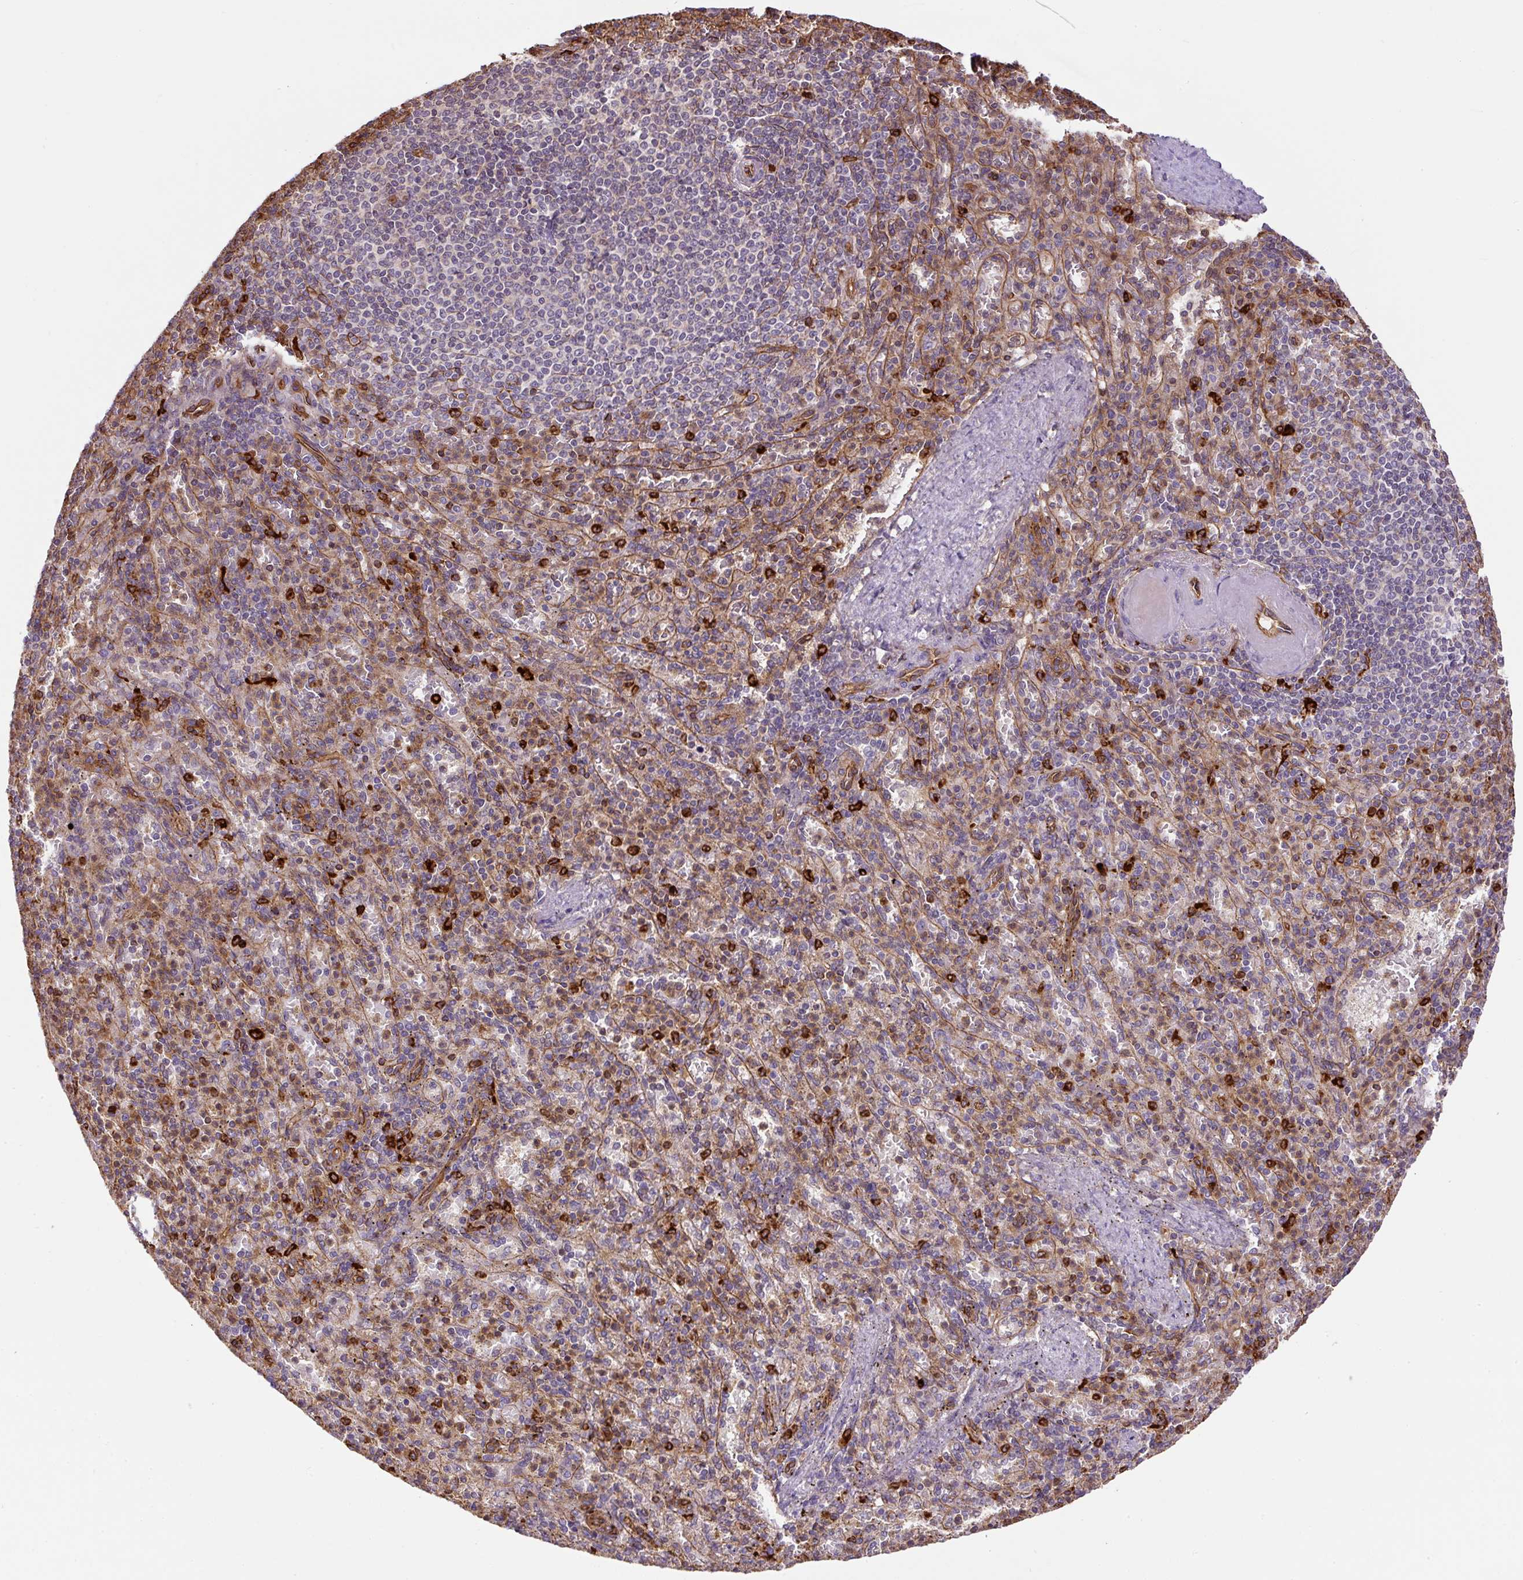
{"staining": {"intensity": "moderate", "quantity": ">75%", "location": "cytoplasmic/membranous"}, "tissue": "spleen", "cell_type": "Cells in red pulp", "image_type": "normal", "snomed": [{"axis": "morphology", "description": "Normal tissue, NOS"}, {"axis": "topography", "description": "Spleen"}], "caption": "Immunohistochemistry (IHC) histopathology image of normal spleen: spleen stained using immunohistochemistry (IHC) exhibits medium levels of moderate protein expression localized specifically in the cytoplasmic/membranous of cells in red pulp, appearing as a cytoplasmic/membranous brown color.", "gene": "B3GALT5", "patient": {"sex": "female", "age": 74}}